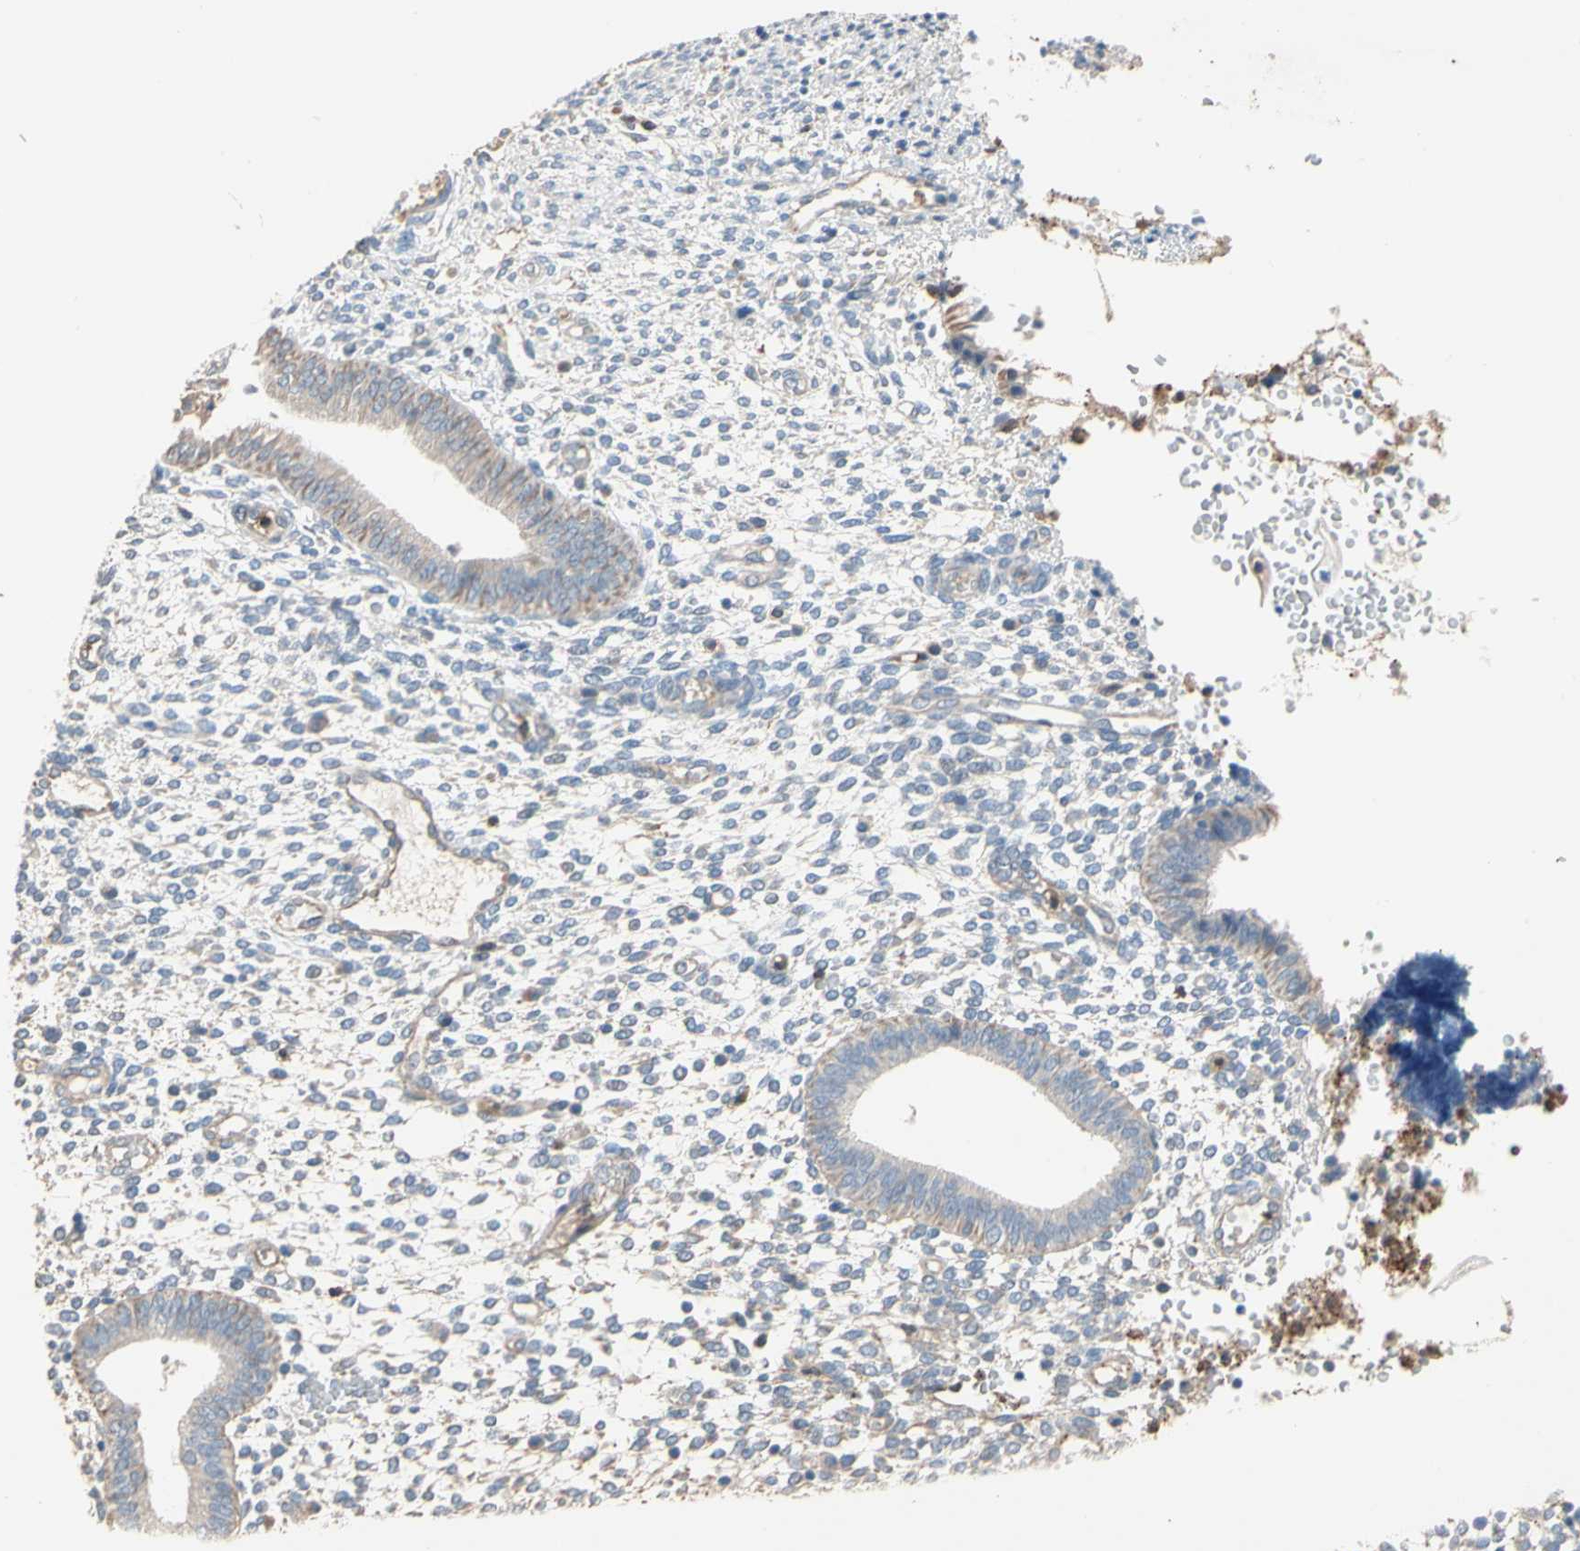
{"staining": {"intensity": "negative", "quantity": "none", "location": "none"}, "tissue": "endometrium", "cell_type": "Cells in endometrial stroma", "image_type": "normal", "snomed": [{"axis": "morphology", "description": "Normal tissue, NOS"}, {"axis": "topography", "description": "Endometrium"}], "caption": "DAB (3,3'-diaminobenzidine) immunohistochemical staining of normal endometrium demonstrates no significant staining in cells in endometrial stroma. Brightfield microscopy of immunohistochemistry stained with DAB (3,3'-diaminobenzidine) (brown) and hematoxylin (blue), captured at high magnification.", "gene": "BBOX1", "patient": {"sex": "female", "age": 35}}